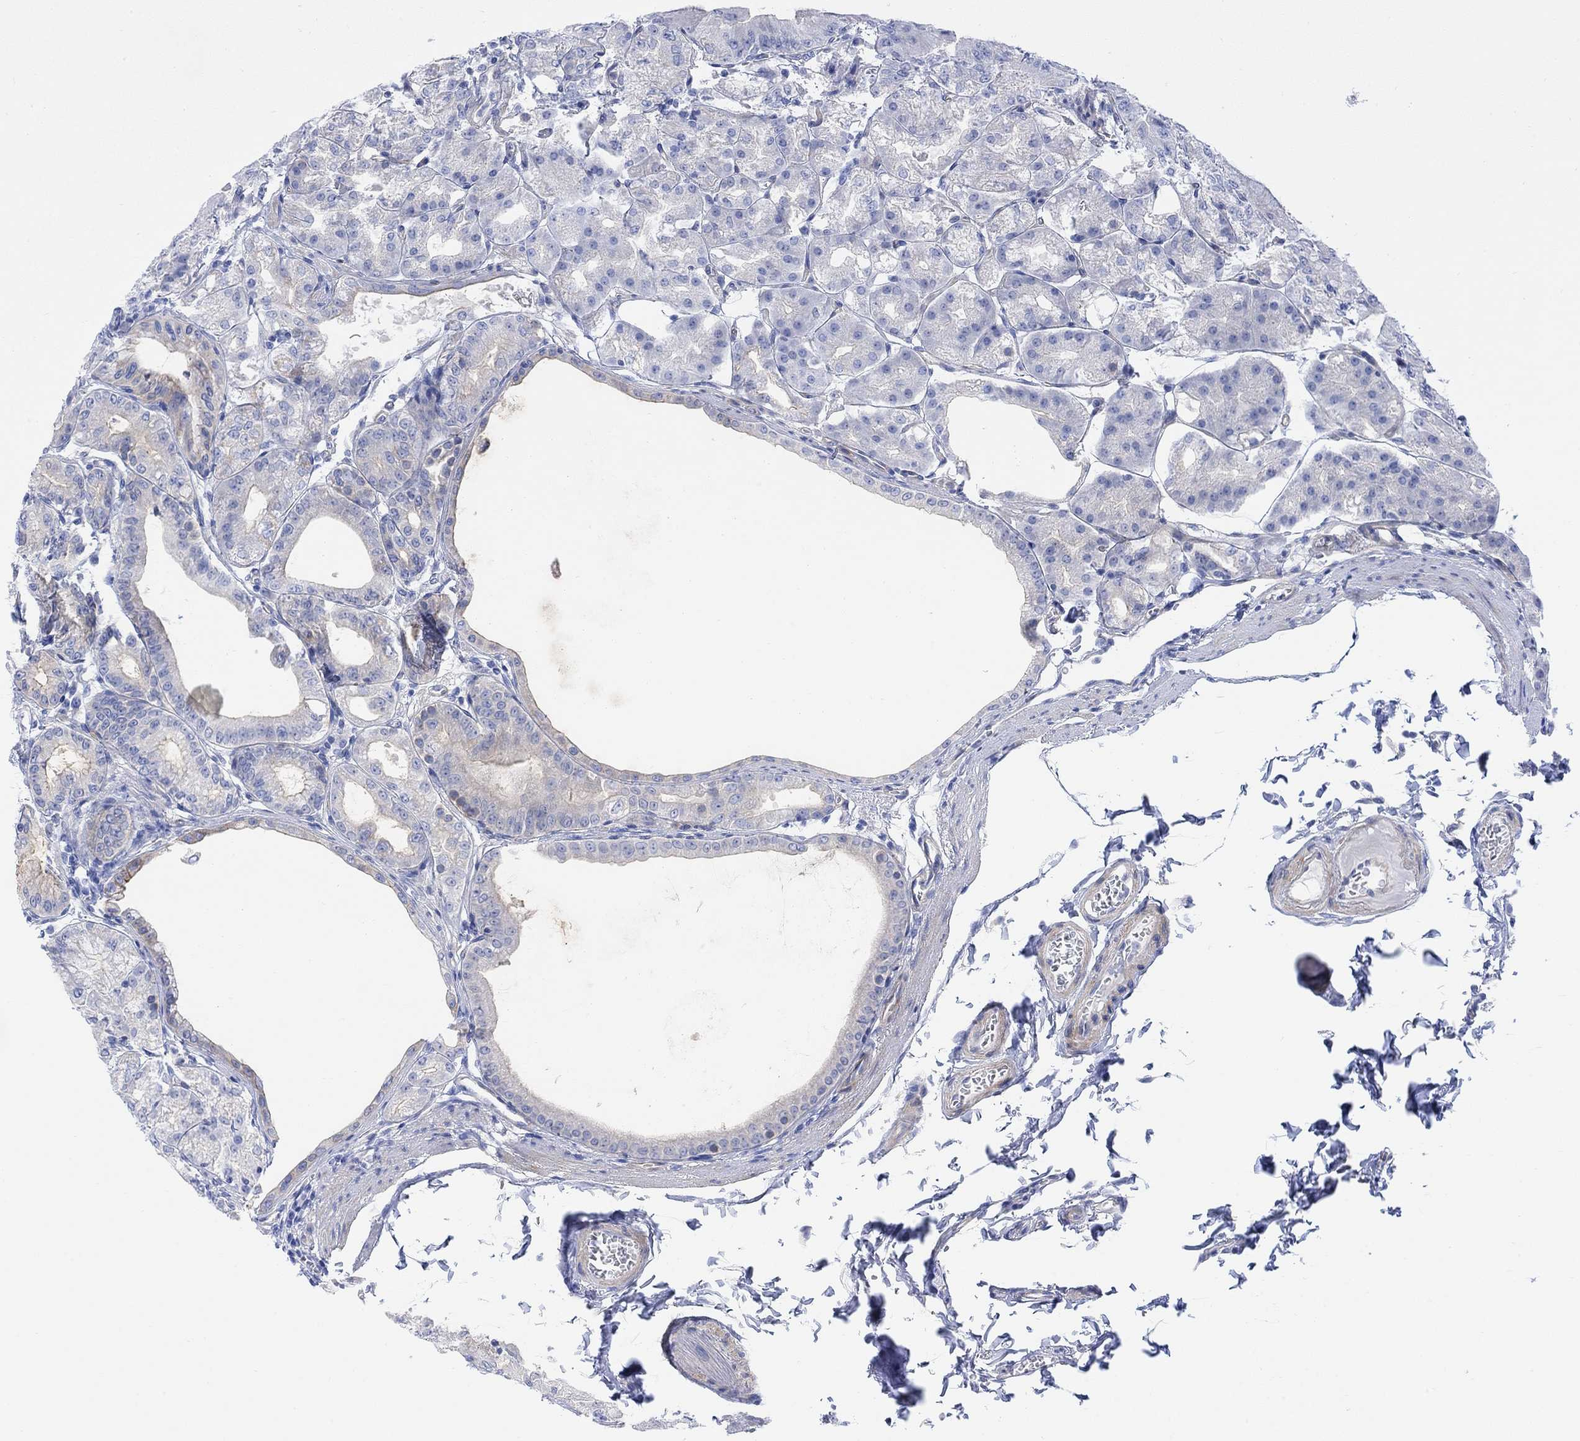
{"staining": {"intensity": "weak", "quantity": "<25%", "location": "cytoplasmic/membranous"}, "tissue": "stomach", "cell_type": "Glandular cells", "image_type": "normal", "snomed": [{"axis": "morphology", "description": "Normal tissue, NOS"}, {"axis": "topography", "description": "Stomach"}], "caption": "A high-resolution micrograph shows IHC staining of benign stomach, which shows no significant expression in glandular cells.", "gene": "TLDC2", "patient": {"sex": "male", "age": 71}}